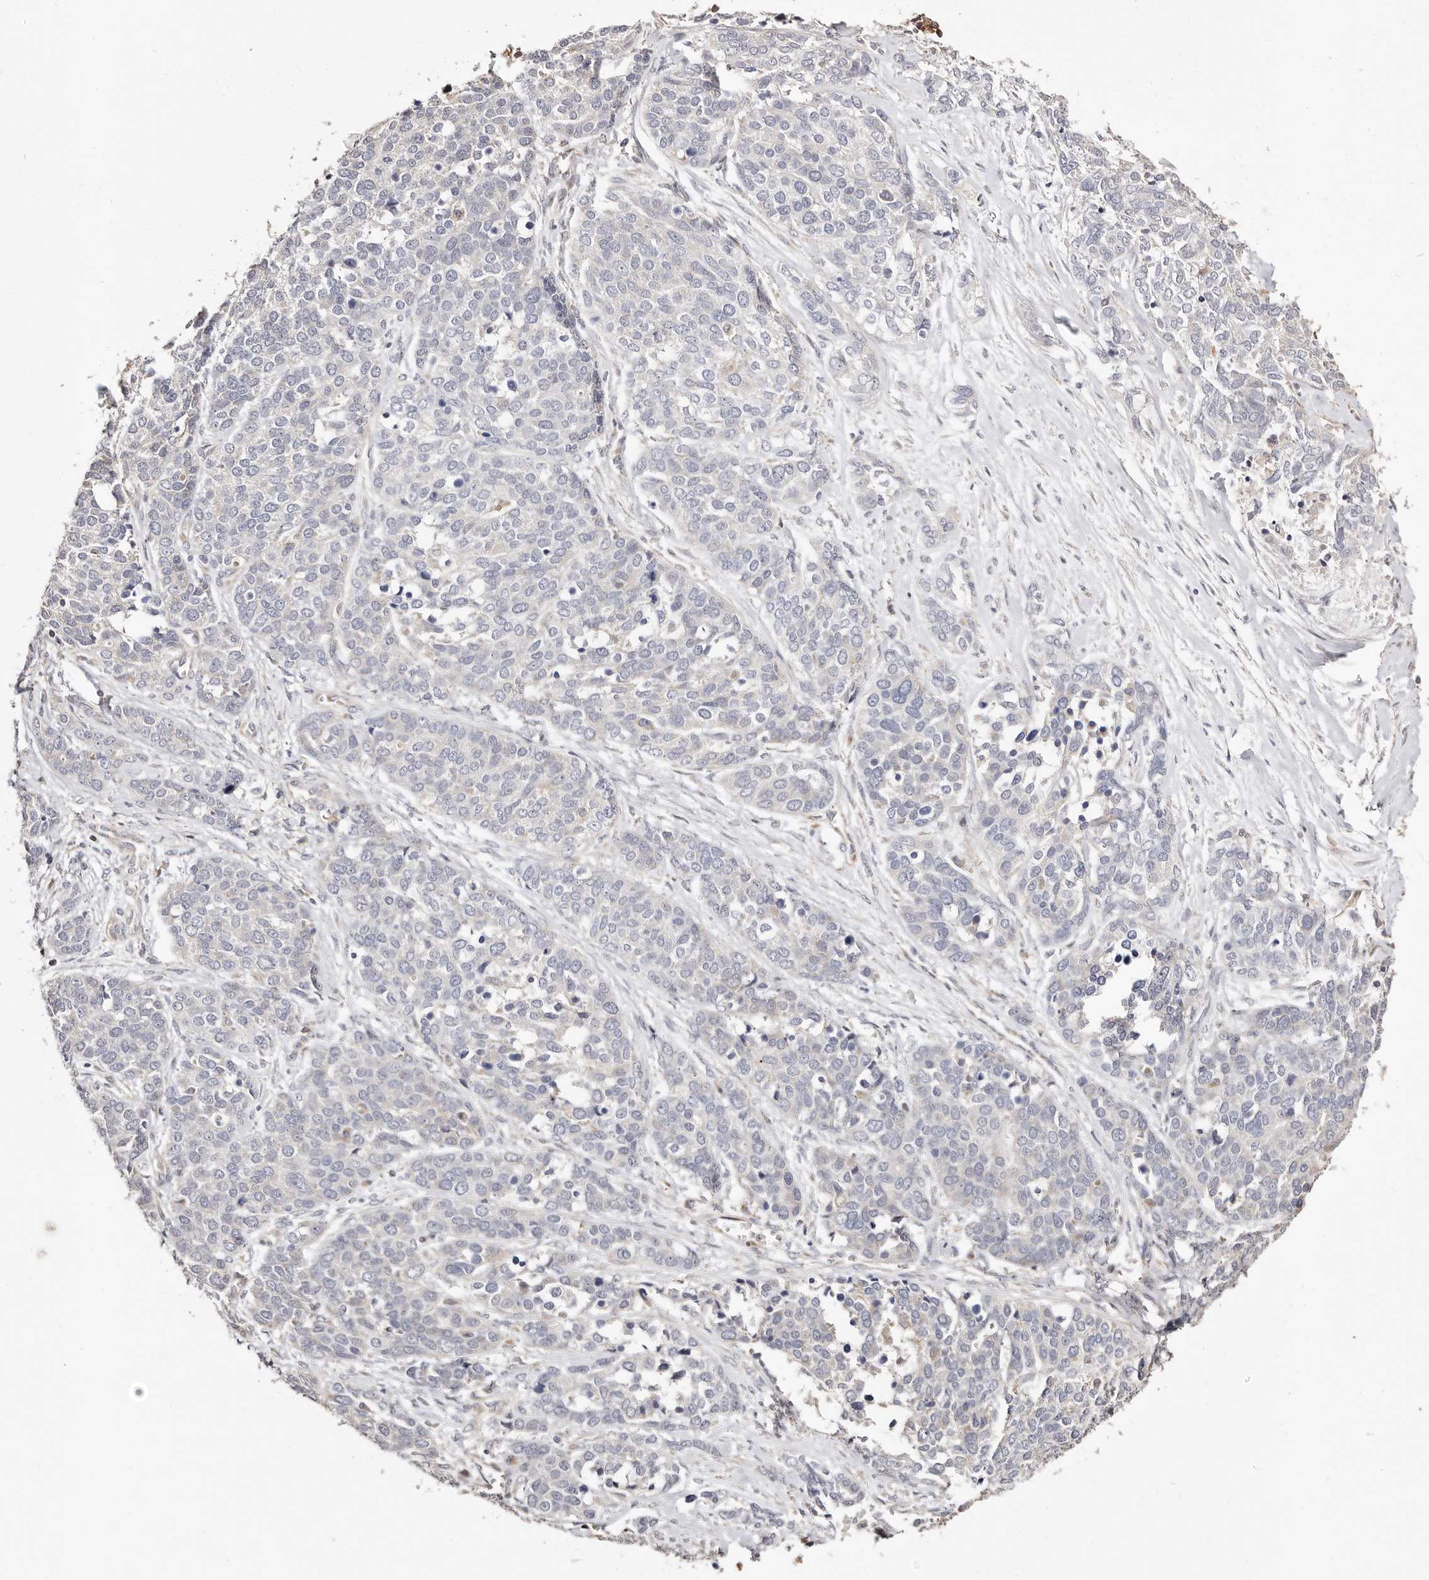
{"staining": {"intensity": "negative", "quantity": "none", "location": "none"}, "tissue": "ovarian cancer", "cell_type": "Tumor cells", "image_type": "cancer", "snomed": [{"axis": "morphology", "description": "Cystadenocarcinoma, serous, NOS"}, {"axis": "topography", "description": "Ovary"}], "caption": "The micrograph demonstrates no significant expression in tumor cells of ovarian cancer (serous cystadenocarcinoma). (Immunohistochemistry, brightfield microscopy, high magnification).", "gene": "MAPK1", "patient": {"sex": "female", "age": 44}}